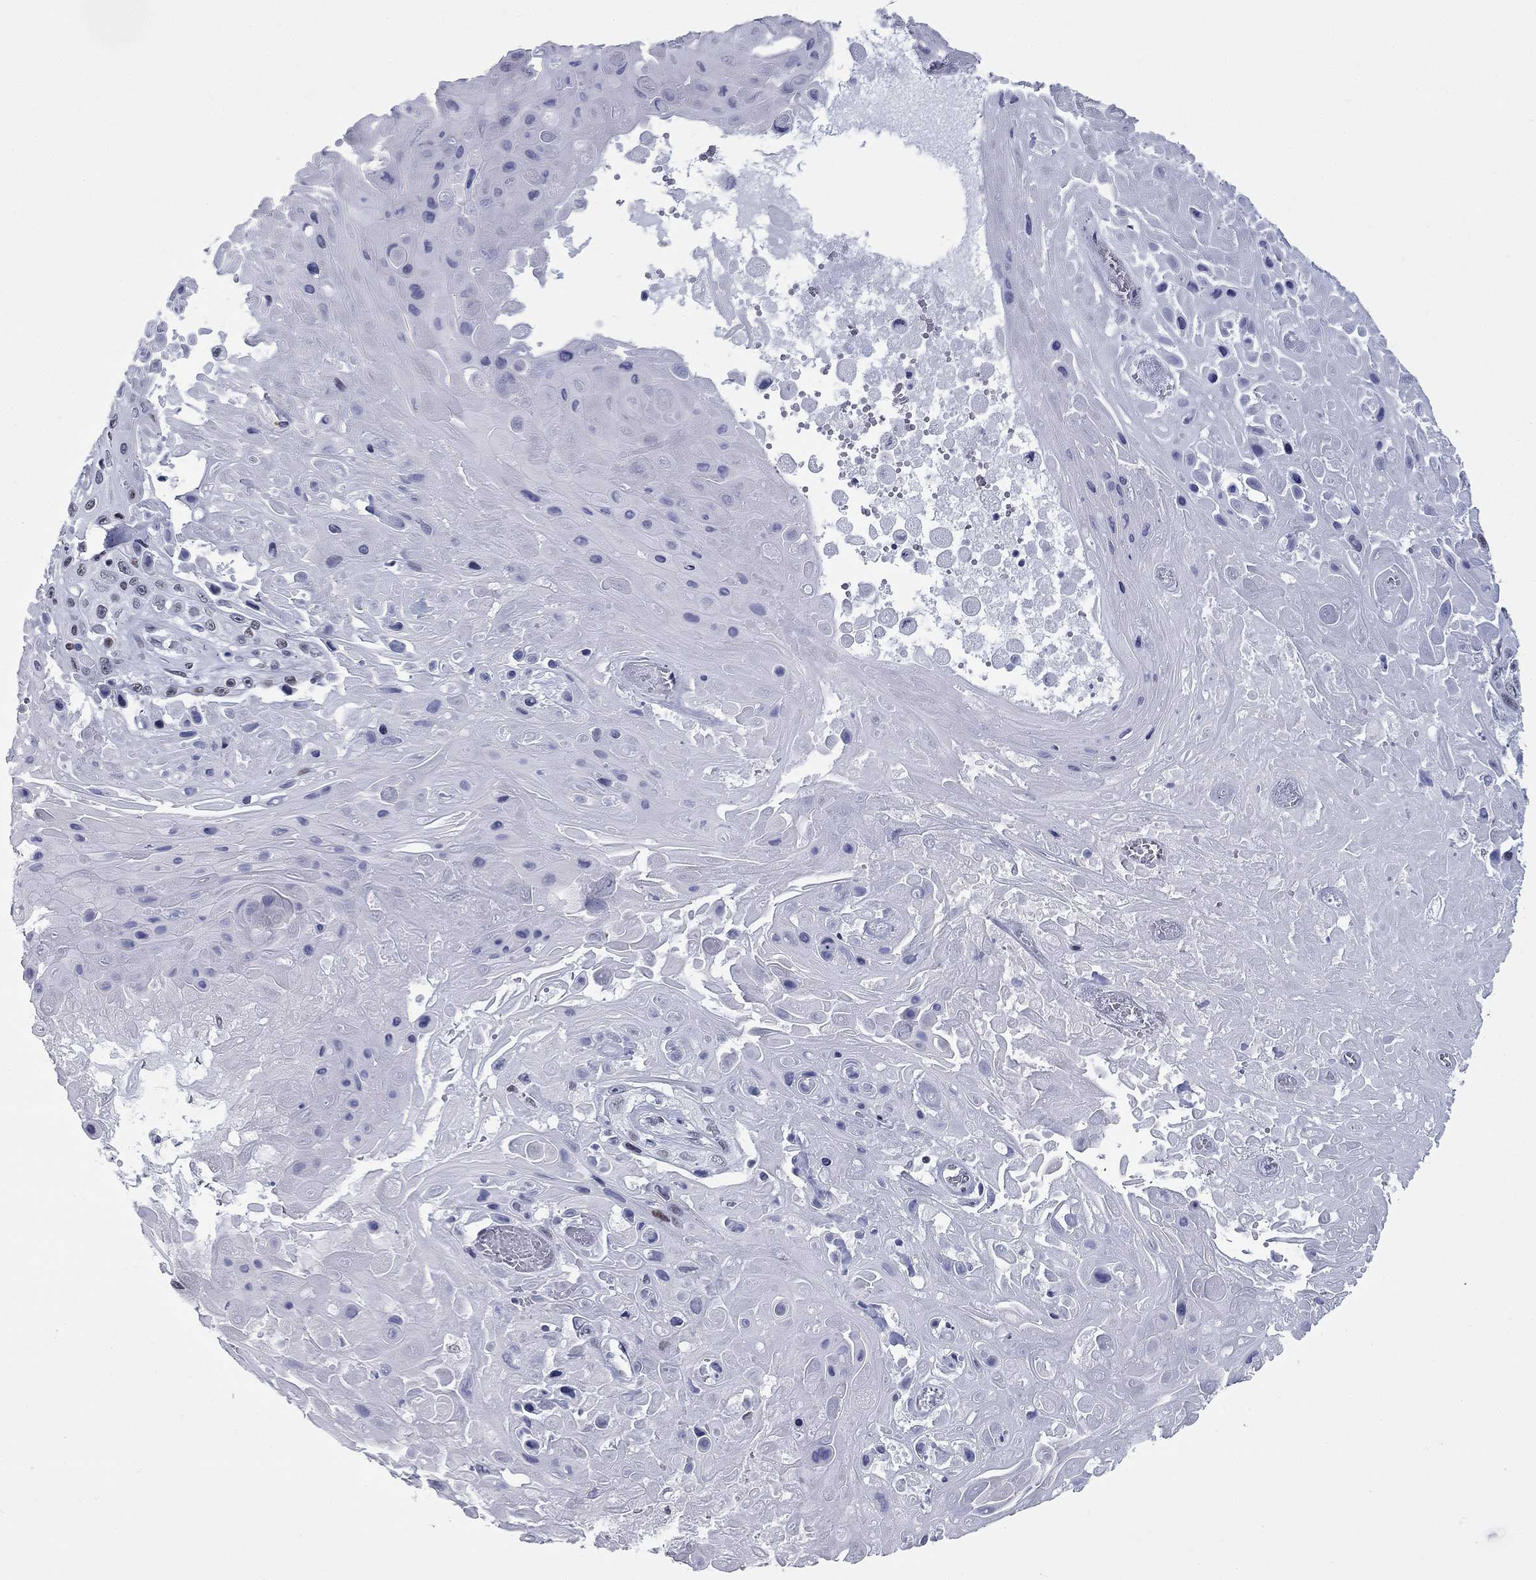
{"staining": {"intensity": "moderate", "quantity": "<25%", "location": "nuclear"}, "tissue": "skin cancer", "cell_type": "Tumor cells", "image_type": "cancer", "snomed": [{"axis": "morphology", "description": "Squamous cell carcinoma, NOS"}, {"axis": "topography", "description": "Skin"}], "caption": "An immunohistochemistry (IHC) micrograph of tumor tissue is shown. Protein staining in brown labels moderate nuclear positivity in skin squamous cell carcinoma within tumor cells. Ihc stains the protein of interest in brown and the nuclei are stained blue.", "gene": "ASF1B", "patient": {"sex": "male", "age": 82}}